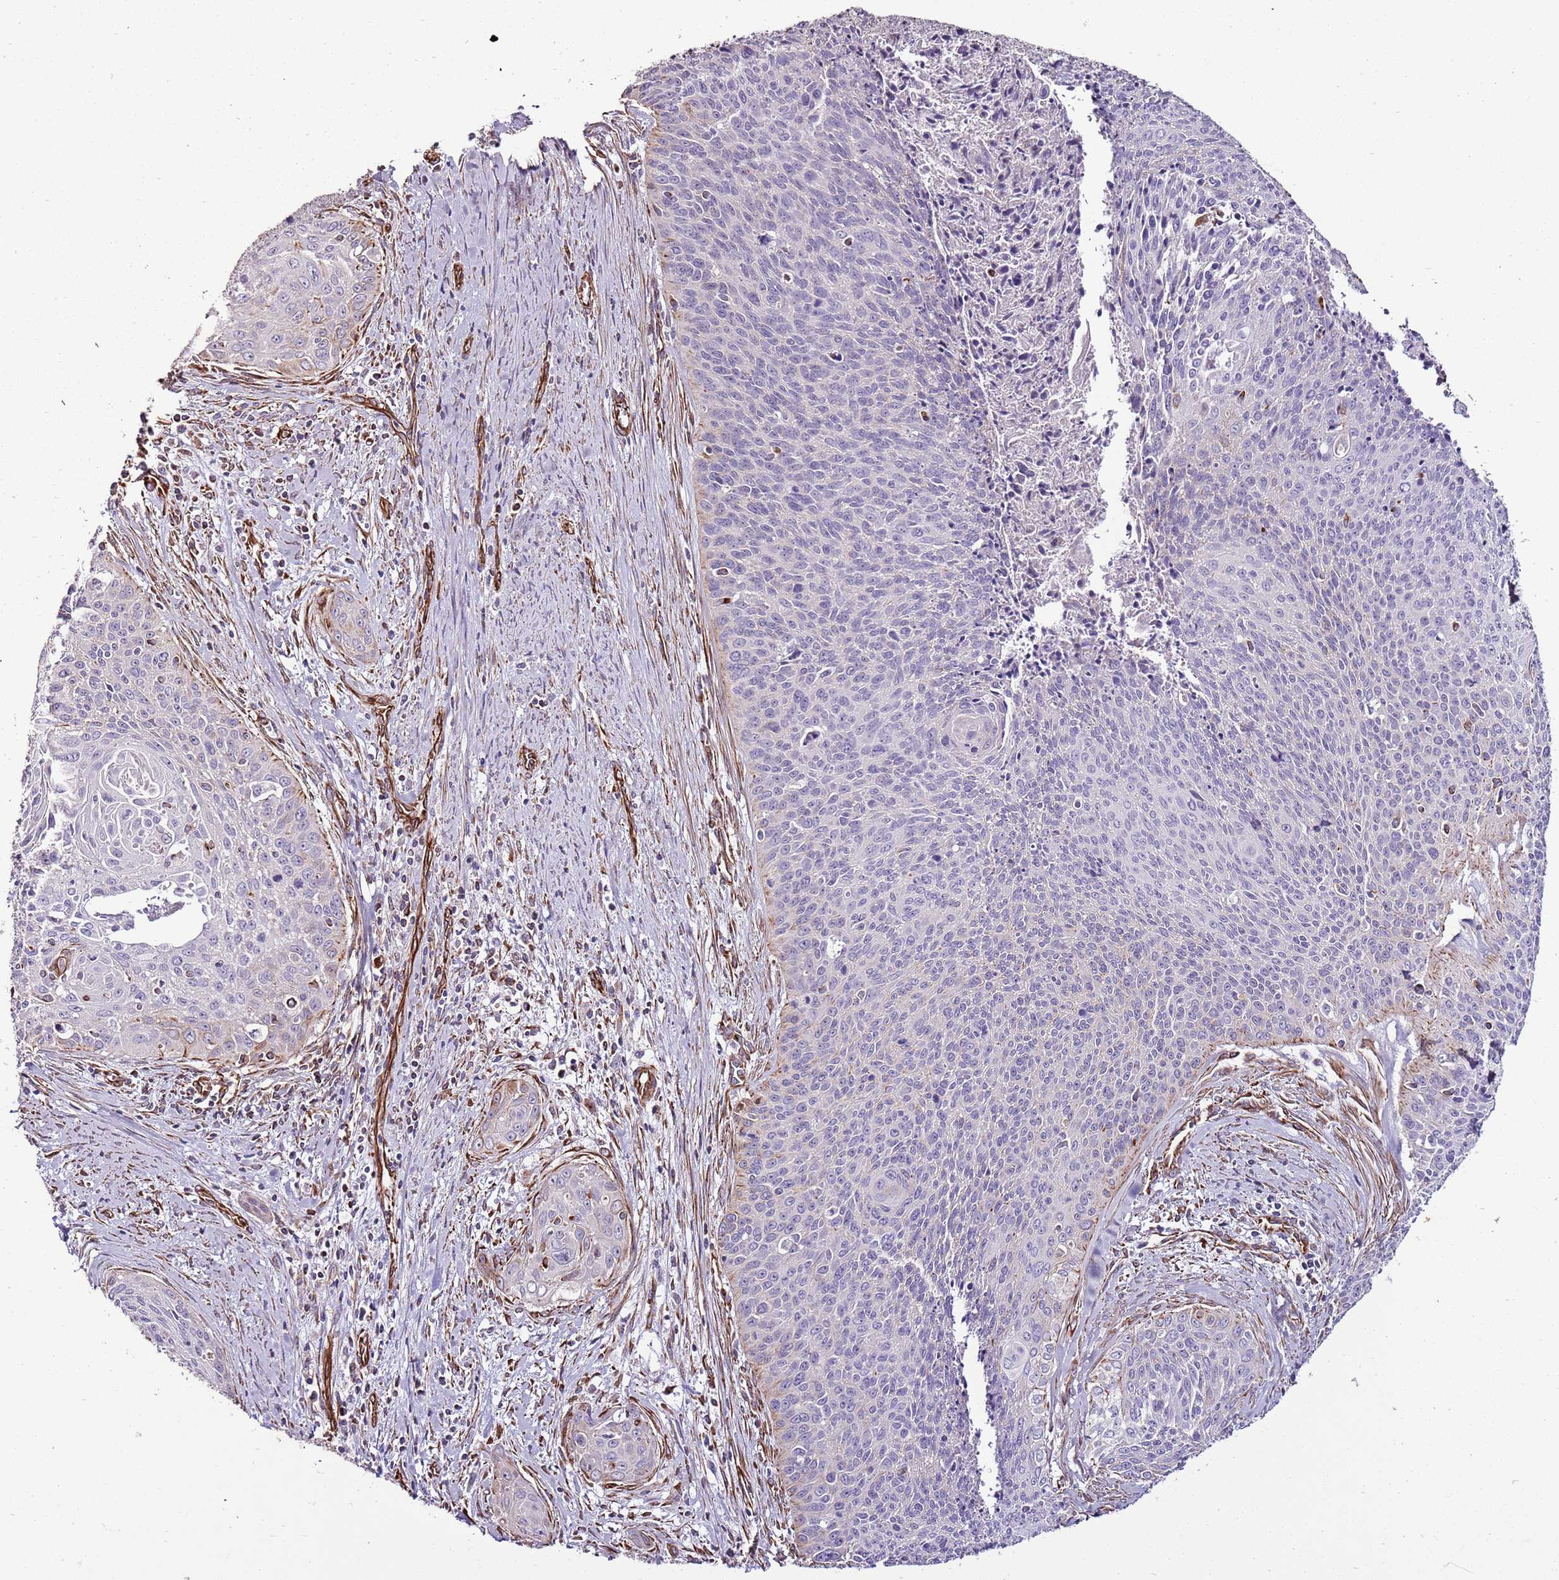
{"staining": {"intensity": "negative", "quantity": "none", "location": "none"}, "tissue": "cervical cancer", "cell_type": "Tumor cells", "image_type": "cancer", "snomed": [{"axis": "morphology", "description": "Squamous cell carcinoma, NOS"}, {"axis": "topography", "description": "Cervix"}], "caption": "IHC of human cervical squamous cell carcinoma reveals no positivity in tumor cells.", "gene": "ZNF786", "patient": {"sex": "female", "age": 55}}